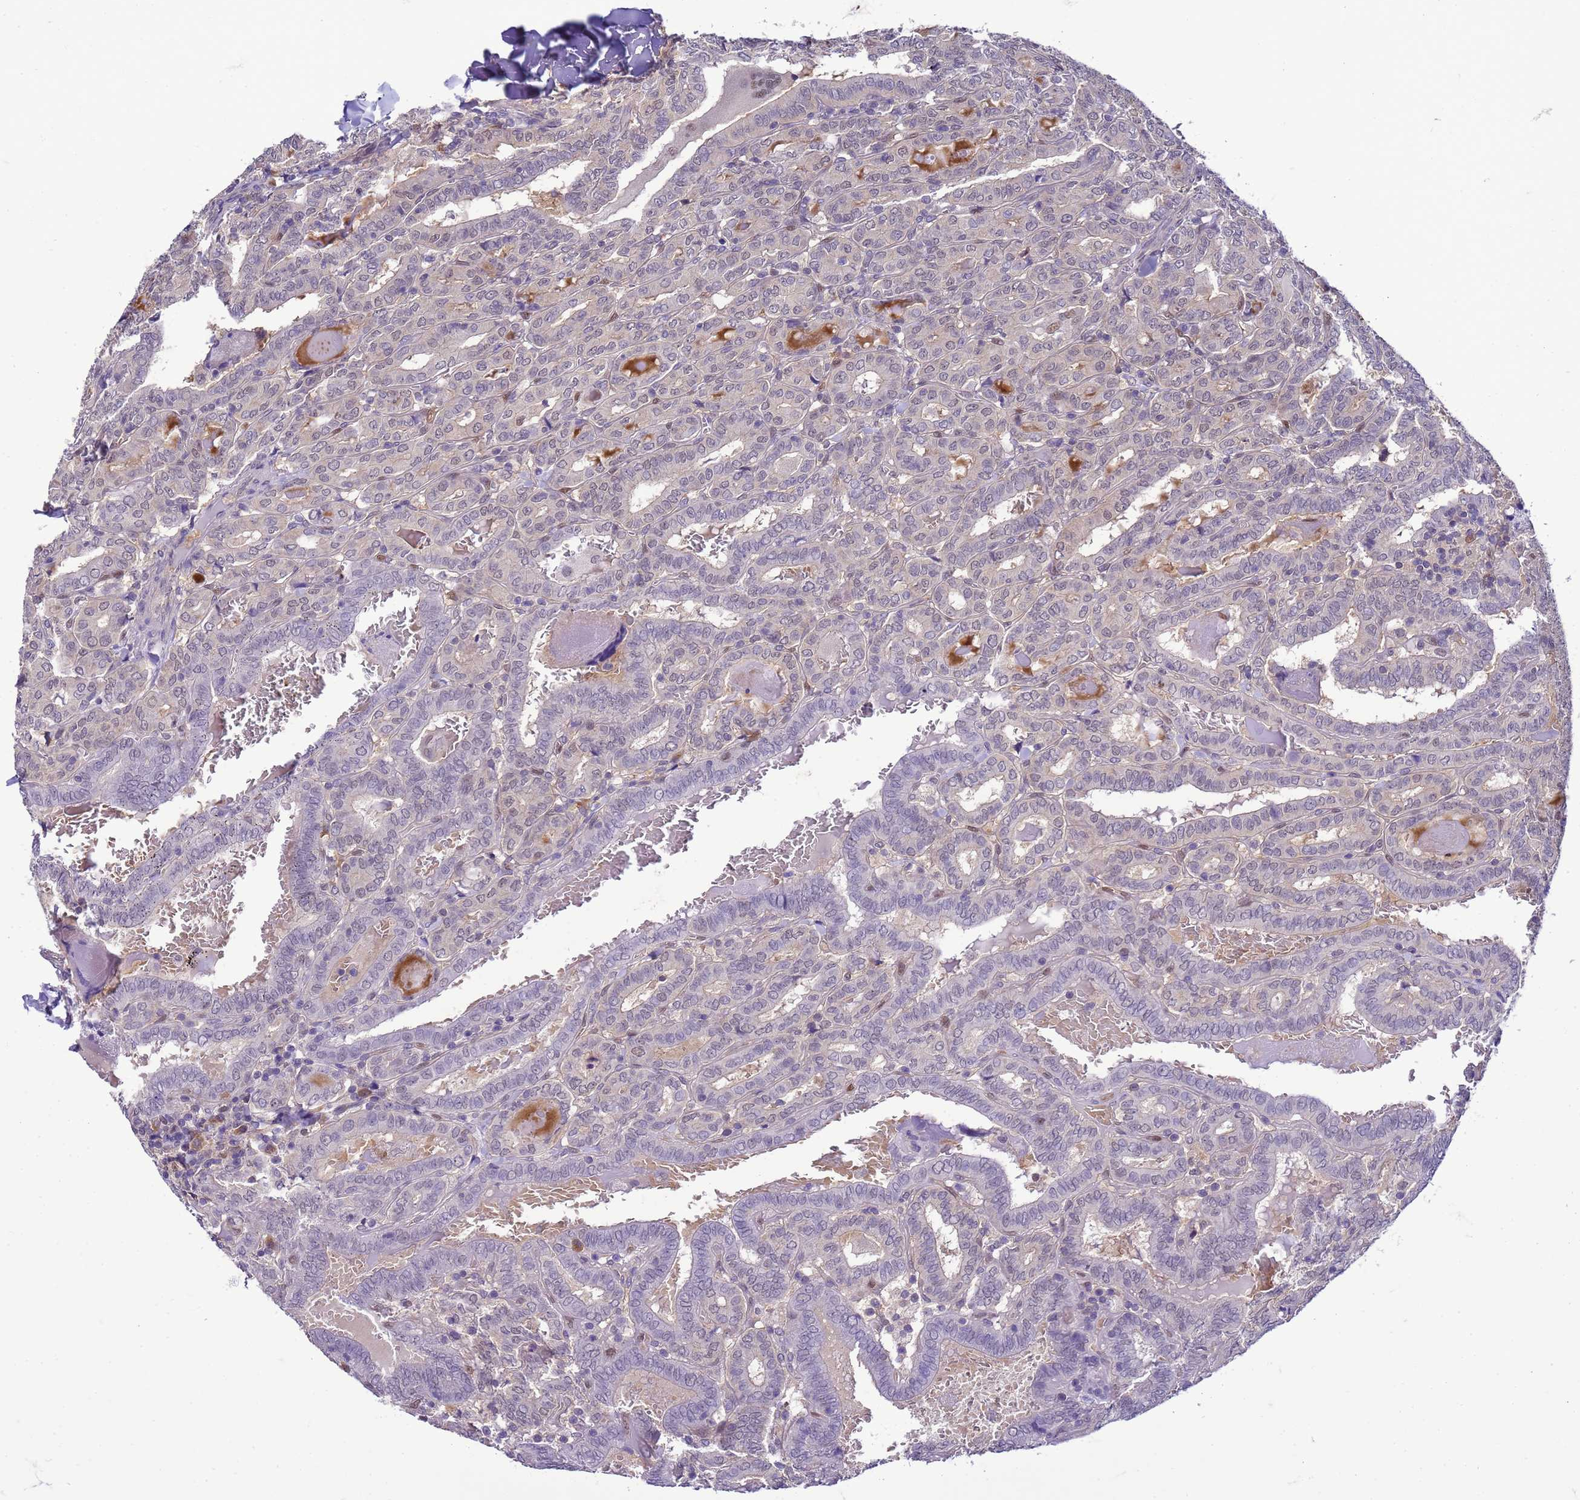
{"staining": {"intensity": "negative", "quantity": "none", "location": "none"}, "tissue": "thyroid cancer", "cell_type": "Tumor cells", "image_type": "cancer", "snomed": [{"axis": "morphology", "description": "Papillary adenocarcinoma, NOS"}, {"axis": "topography", "description": "Thyroid gland"}], "caption": "Tumor cells show no significant protein expression in thyroid papillary adenocarcinoma.", "gene": "DDI2", "patient": {"sex": "female", "age": 72}}